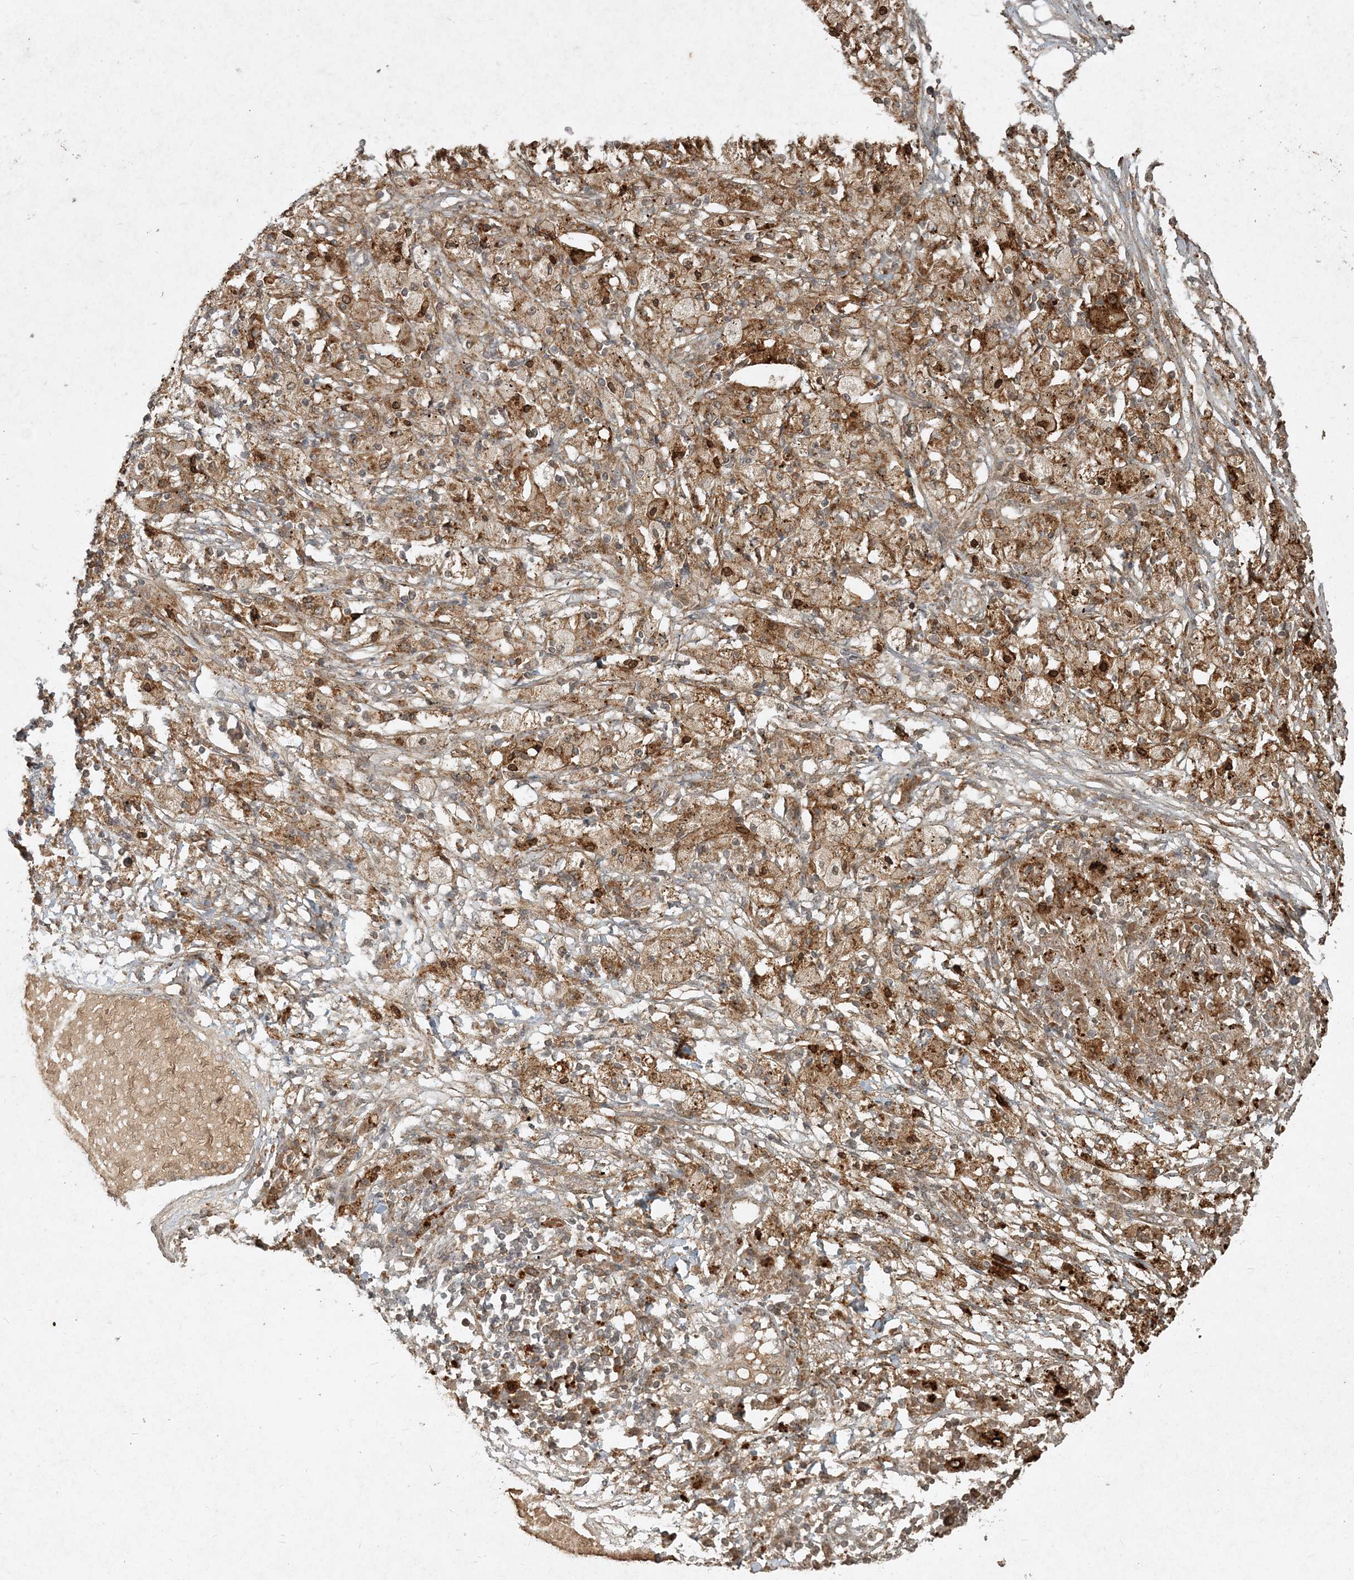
{"staining": {"intensity": "weak", "quantity": "<25%", "location": "cytoplasmic/membranous"}, "tissue": "lung cancer", "cell_type": "Tumor cells", "image_type": "cancer", "snomed": [{"axis": "morphology", "description": "Squamous cell carcinoma, NOS"}, {"axis": "topography", "description": "Lung"}], "caption": "Tumor cells show no significant protein positivity in lung cancer. (DAB IHC, high magnification).", "gene": "NARS1", "patient": {"sex": "female", "age": 63}}